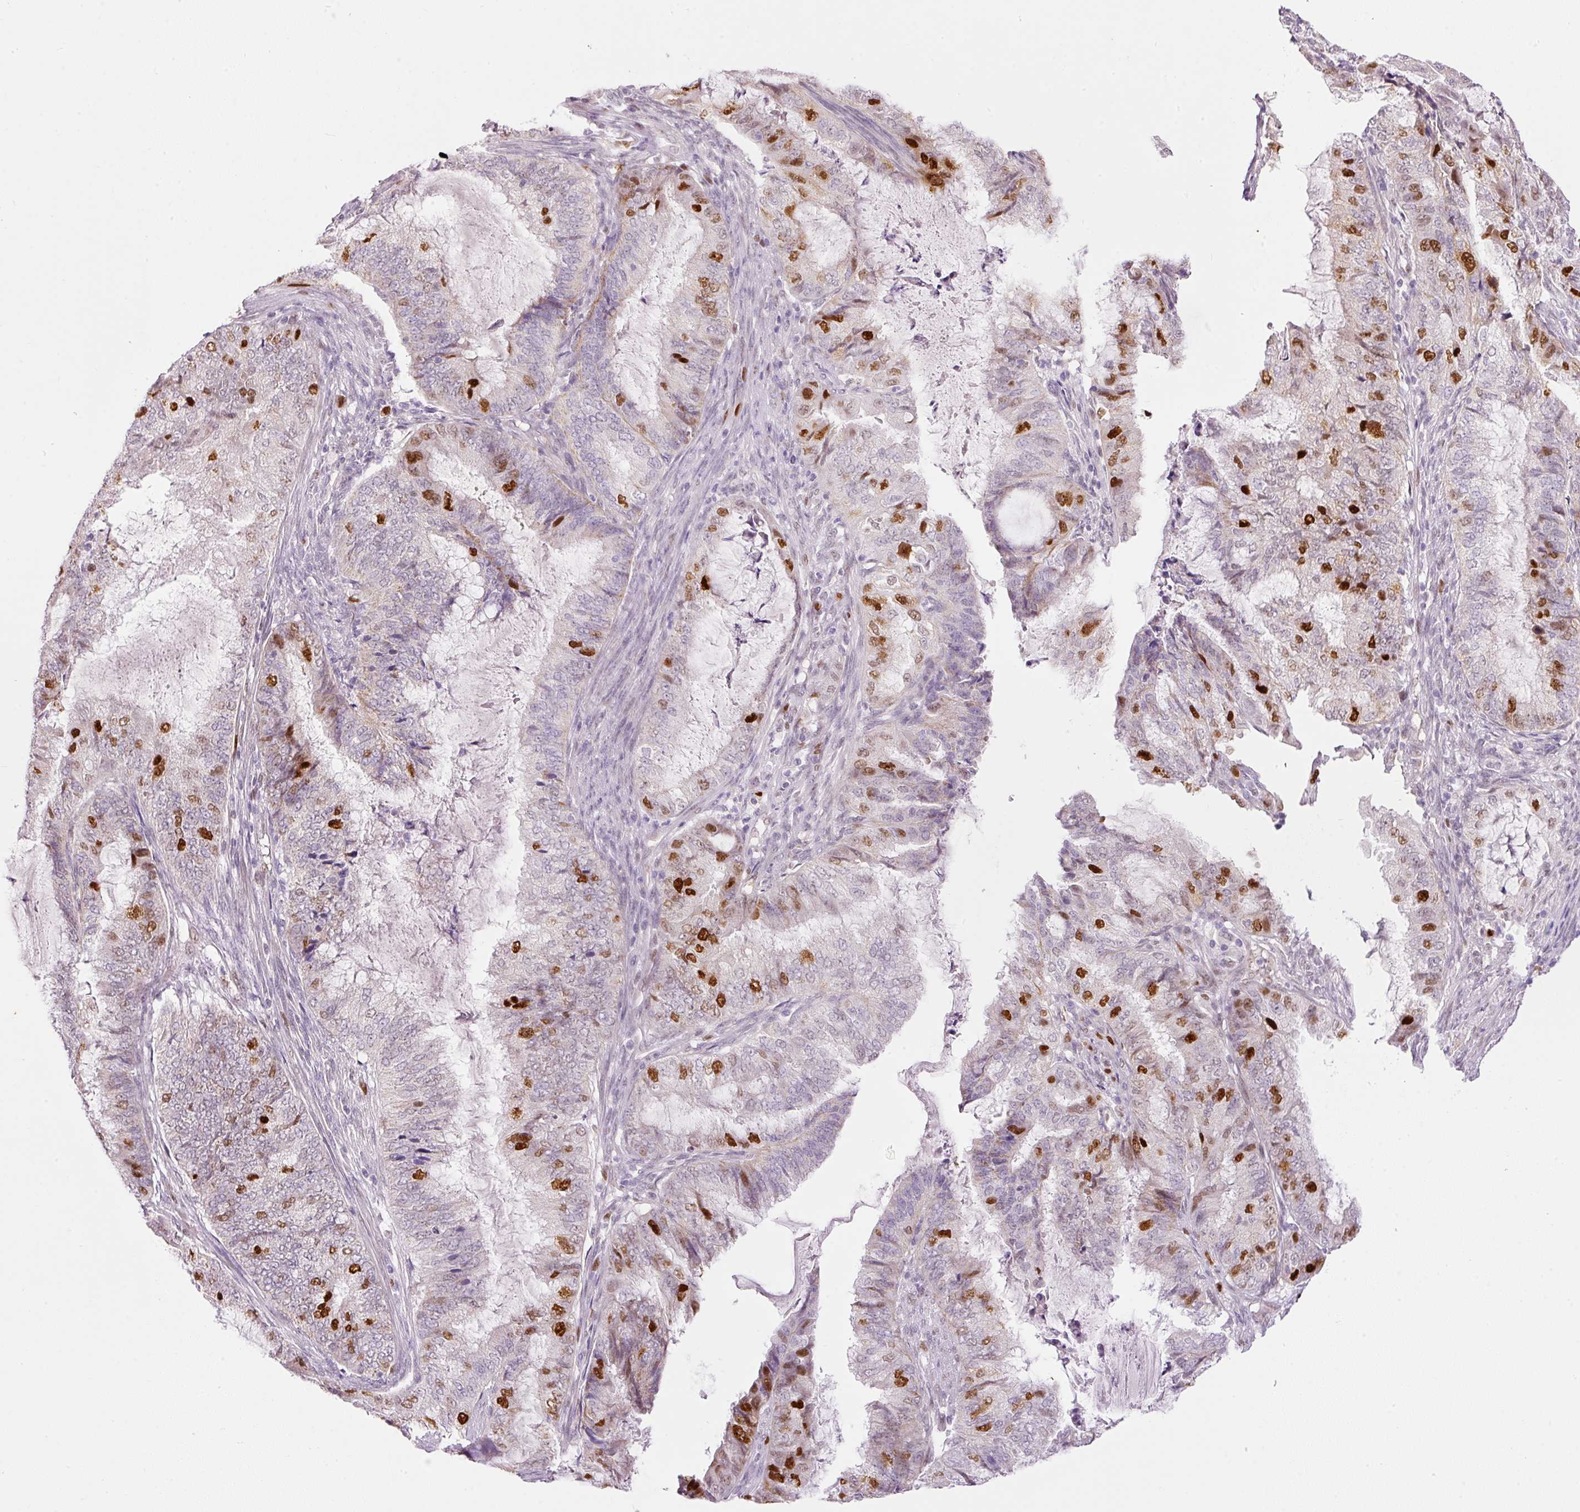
{"staining": {"intensity": "moderate", "quantity": "25%-75%", "location": "nuclear"}, "tissue": "endometrial cancer", "cell_type": "Tumor cells", "image_type": "cancer", "snomed": [{"axis": "morphology", "description": "Adenocarcinoma, NOS"}, {"axis": "topography", "description": "Endometrium"}], "caption": "The image exhibits immunohistochemical staining of endometrial adenocarcinoma. There is moderate nuclear staining is seen in about 25%-75% of tumor cells.", "gene": "KPNA2", "patient": {"sex": "female", "age": 51}}